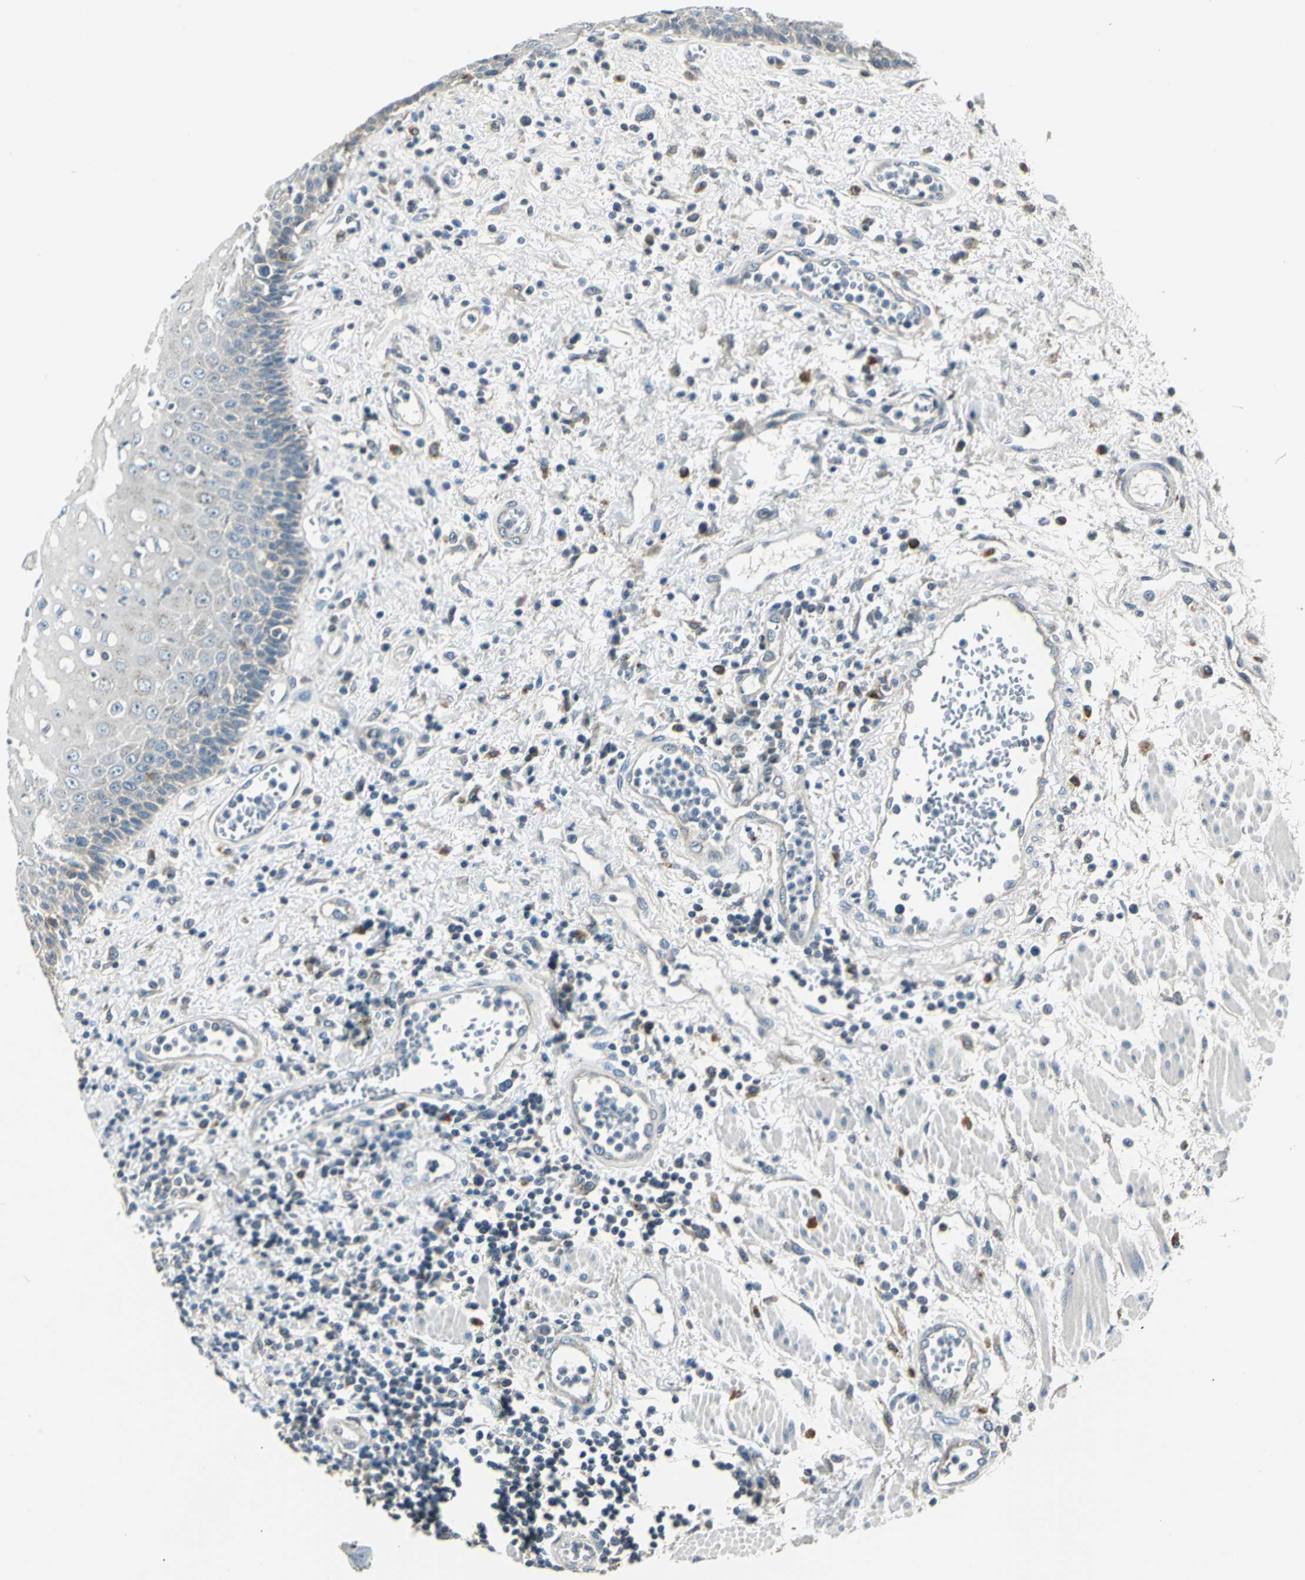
{"staining": {"intensity": "negative", "quantity": "none", "location": "none"}, "tissue": "esophagus", "cell_type": "Squamous epithelial cells", "image_type": "normal", "snomed": [{"axis": "morphology", "description": "Normal tissue, NOS"}, {"axis": "morphology", "description": "Squamous cell carcinoma, NOS"}, {"axis": "topography", "description": "Esophagus"}], "caption": "Benign esophagus was stained to show a protein in brown. There is no significant expression in squamous epithelial cells. (DAB immunohistochemistry (IHC), high magnification).", "gene": "NIT1", "patient": {"sex": "male", "age": 65}}